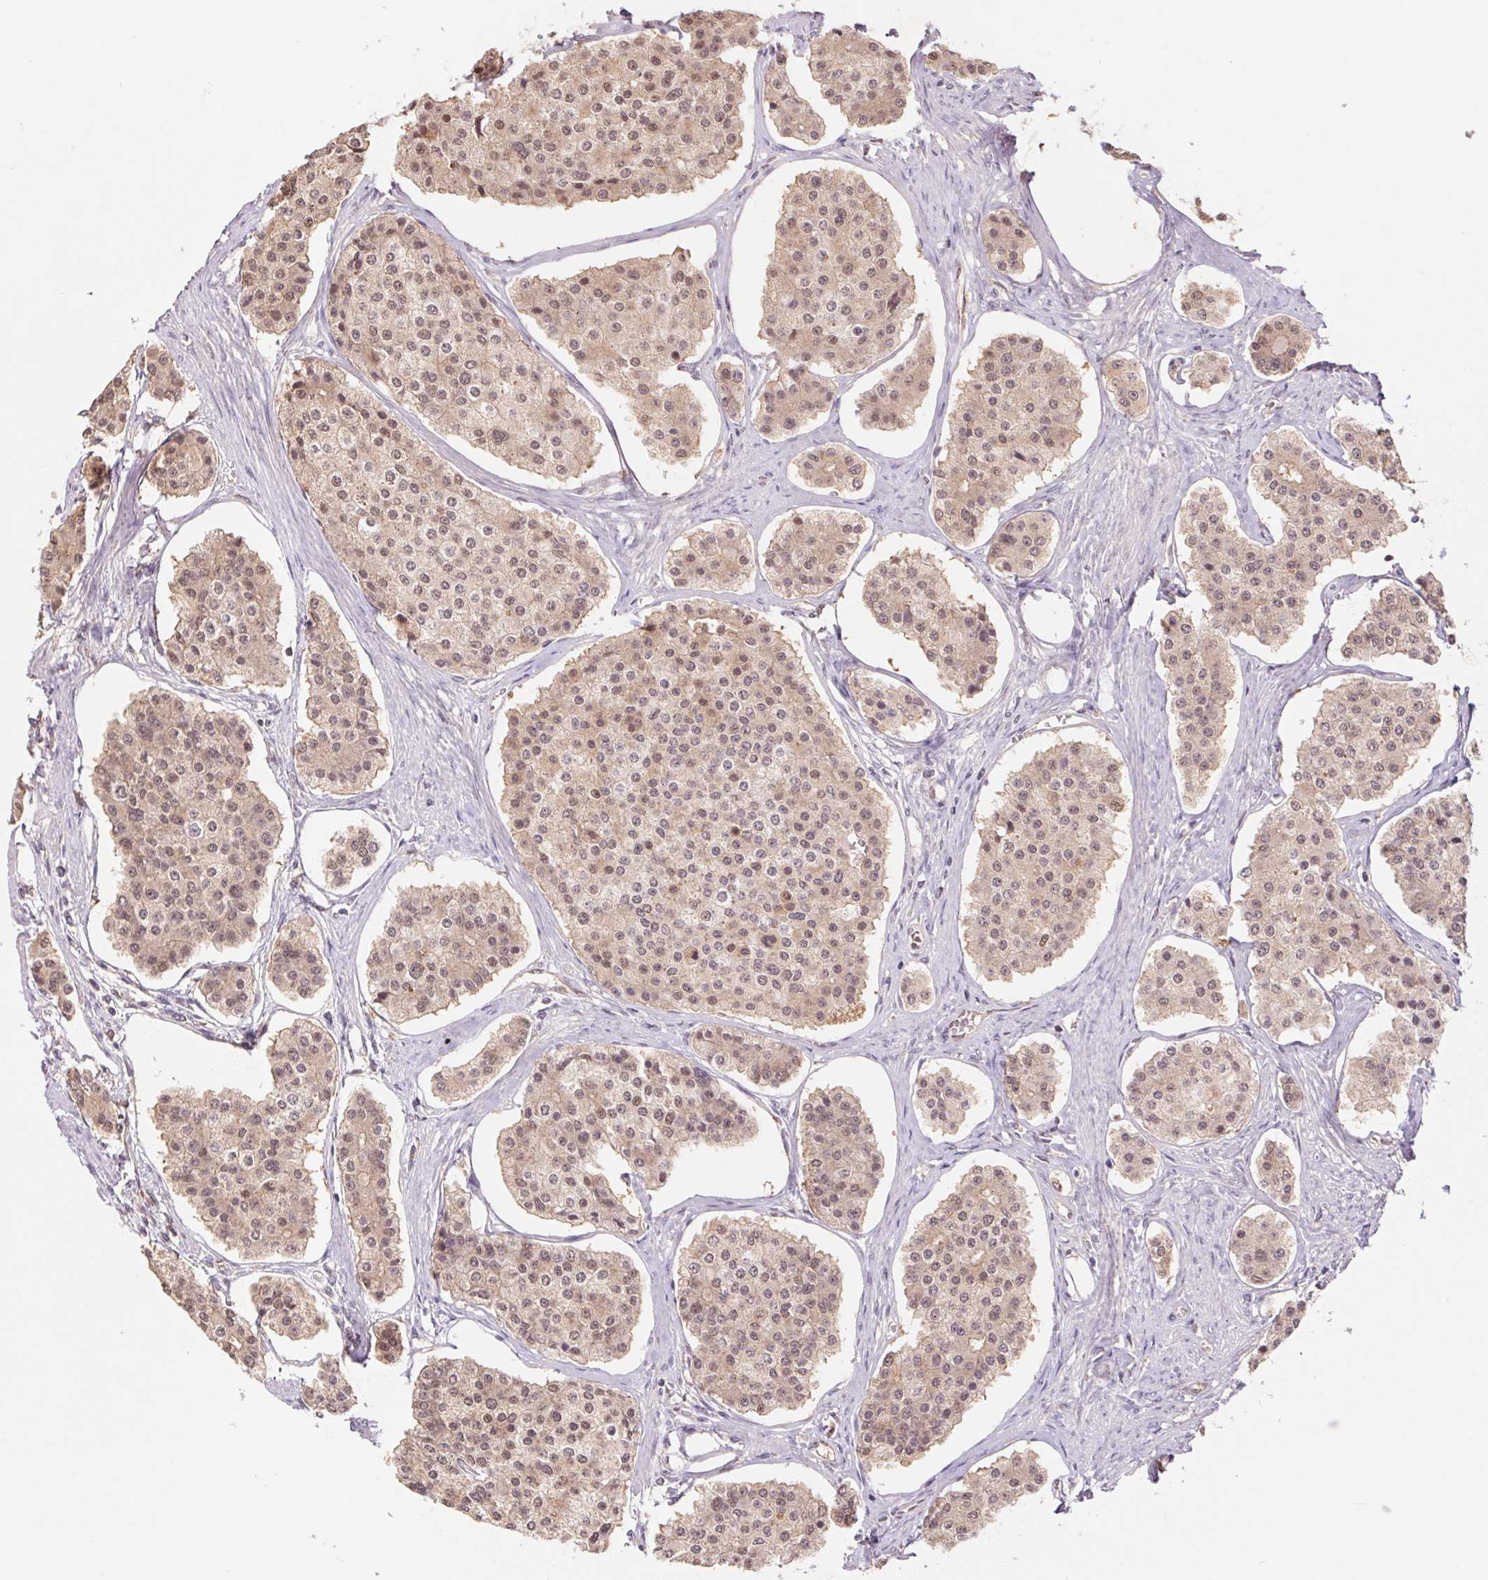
{"staining": {"intensity": "weak", "quantity": ">75%", "location": "cytoplasmic/membranous,nuclear"}, "tissue": "carcinoid", "cell_type": "Tumor cells", "image_type": "cancer", "snomed": [{"axis": "morphology", "description": "Carcinoid, malignant, NOS"}, {"axis": "topography", "description": "Small intestine"}], "caption": "Brown immunohistochemical staining in carcinoid displays weak cytoplasmic/membranous and nuclear positivity in approximately >75% of tumor cells.", "gene": "RRM1", "patient": {"sex": "female", "age": 65}}